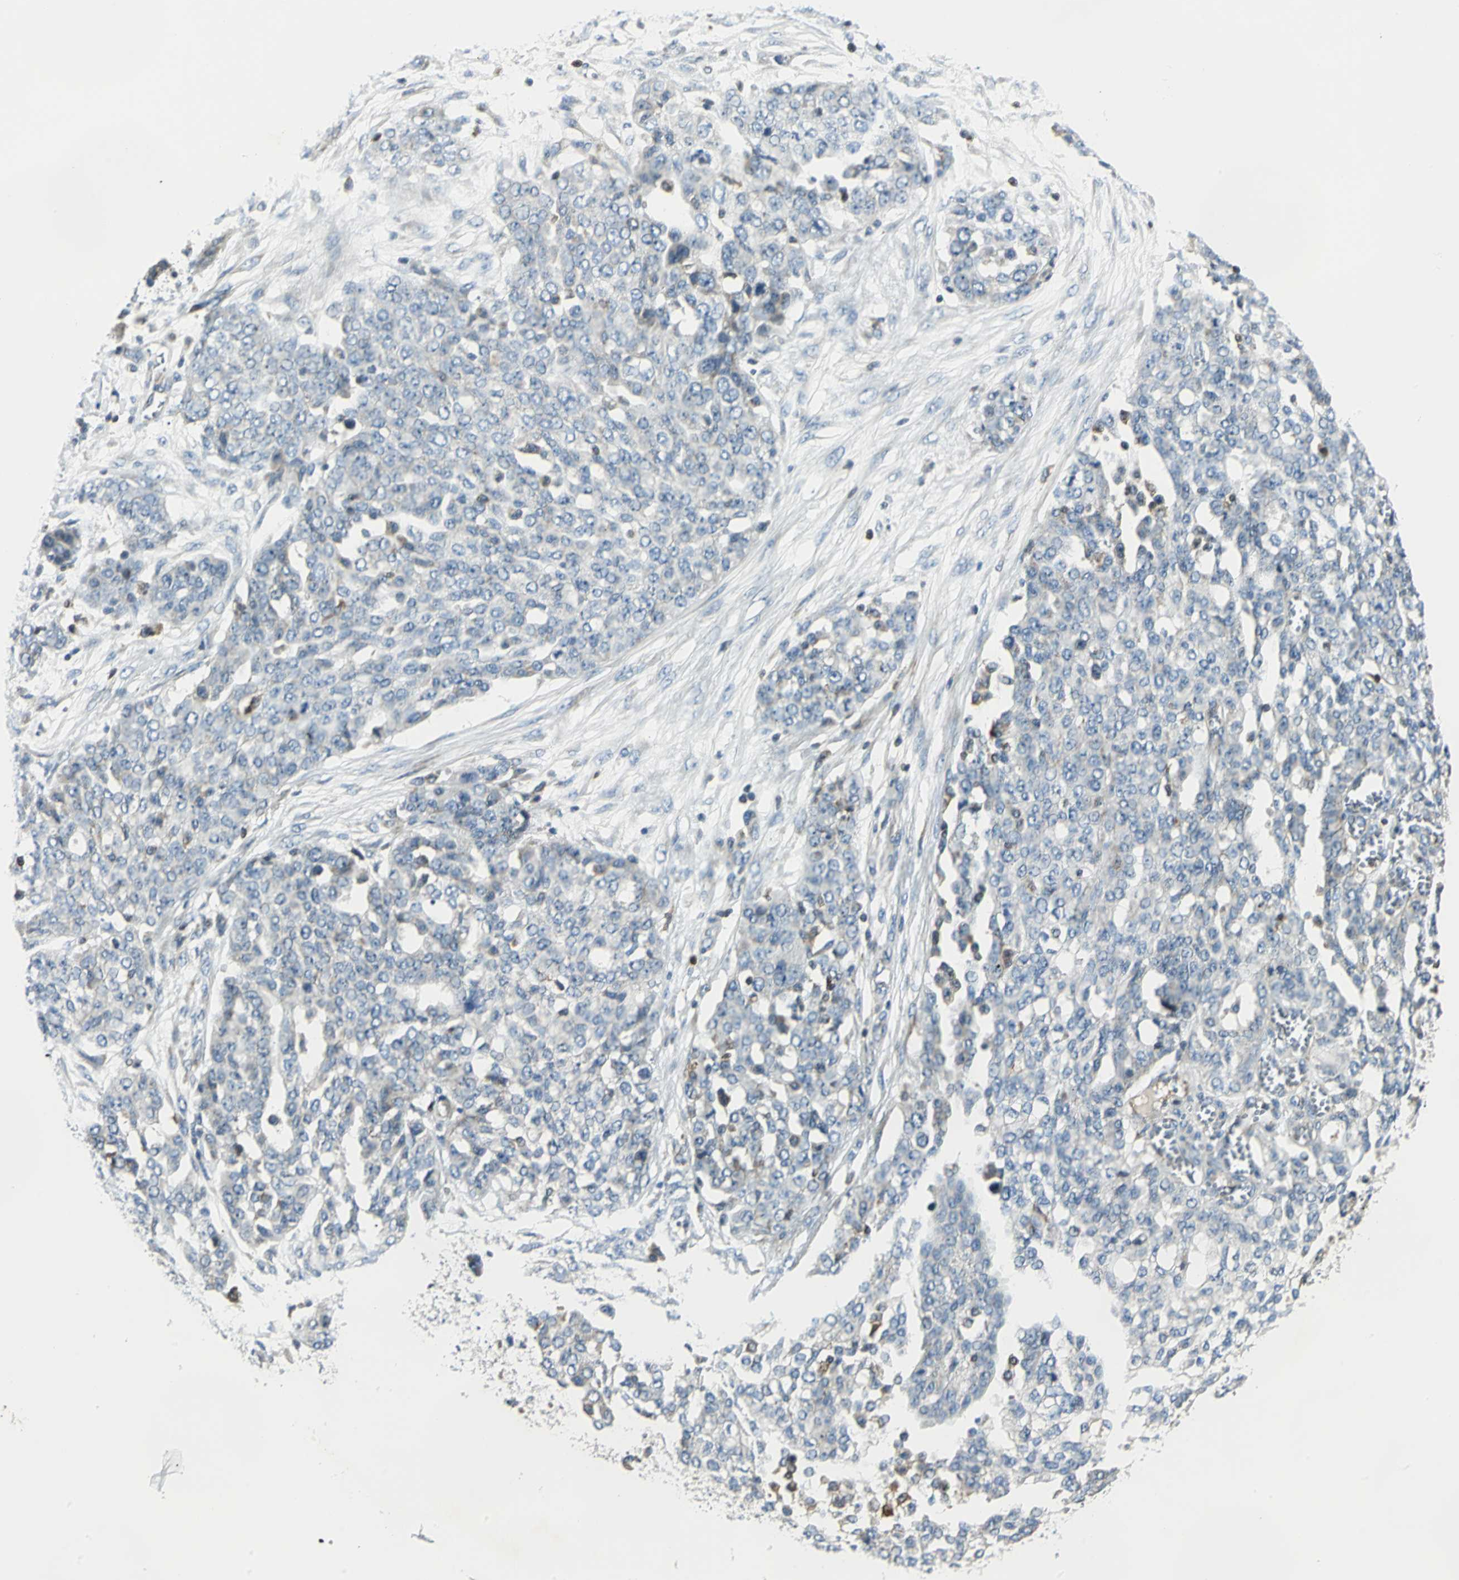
{"staining": {"intensity": "weak", "quantity": "<25%", "location": "cytoplasmic/membranous"}, "tissue": "ovarian cancer", "cell_type": "Tumor cells", "image_type": "cancer", "snomed": [{"axis": "morphology", "description": "Cystadenocarcinoma, serous, NOS"}, {"axis": "topography", "description": "Soft tissue"}, {"axis": "topography", "description": "Ovary"}], "caption": "Tumor cells are negative for brown protein staining in ovarian cancer. (DAB (3,3'-diaminobenzidine) immunohistochemistry (IHC) with hematoxylin counter stain).", "gene": "USP40", "patient": {"sex": "female", "age": 57}}